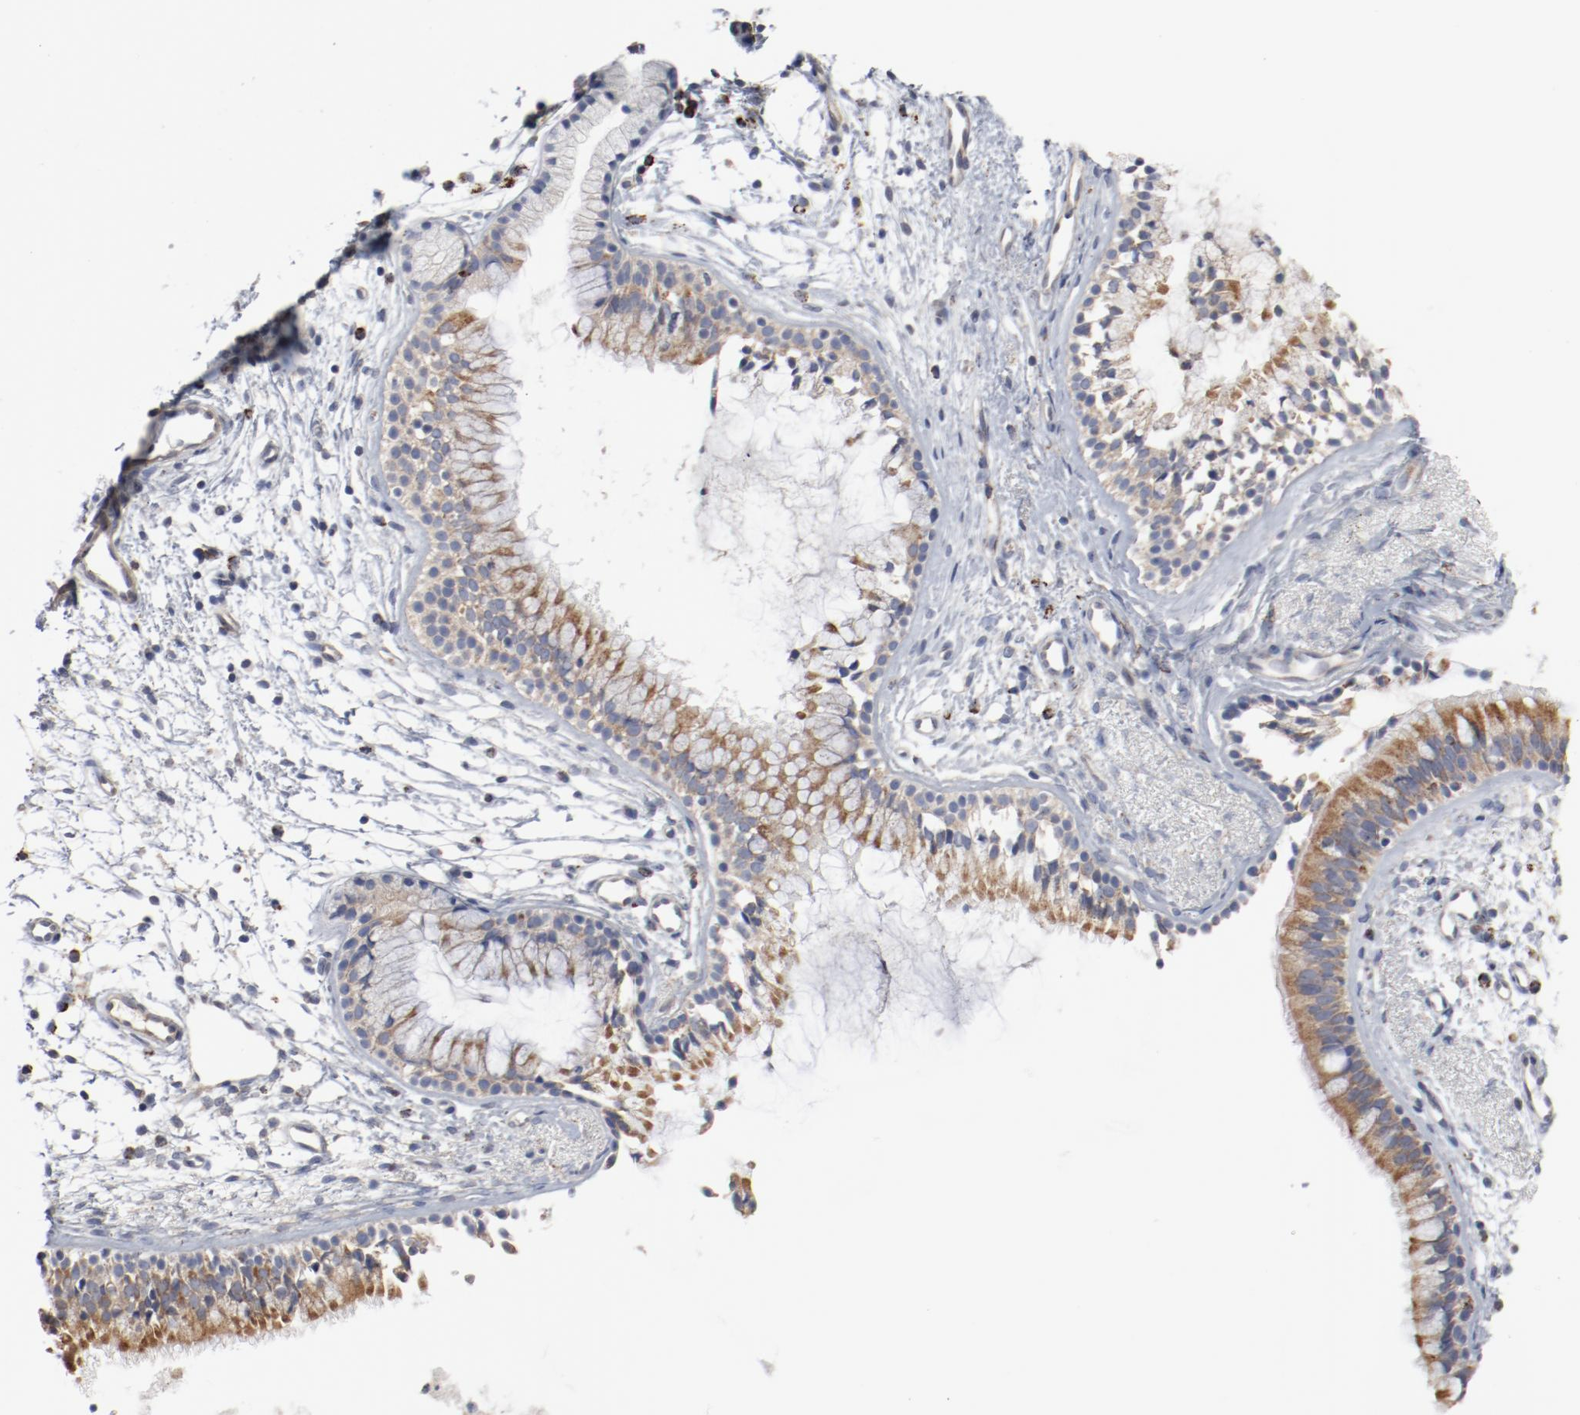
{"staining": {"intensity": "moderate", "quantity": ">75%", "location": "cytoplasmic/membranous"}, "tissue": "nasopharynx", "cell_type": "Respiratory epithelial cells", "image_type": "normal", "snomed": [{"axis": "morphology", "description": "Normal tissue, NOS"}, {"axis": "topography", "description": "Nasopharynx"}], "caption": "Immunohistochemical staining of normal nasopharynx exhibits medium levels of moderate cytoplasmic/membranous expression in approximately >75% of respiratory epithelial cells. Using DAB (3,3'-diaminobenzidine) (brown) and hematoxylin (blue) stains, captured at high magnification using brightfield microscopy.", "gene": "SETD3", "patient": {"sex": "male", "age": 21}}